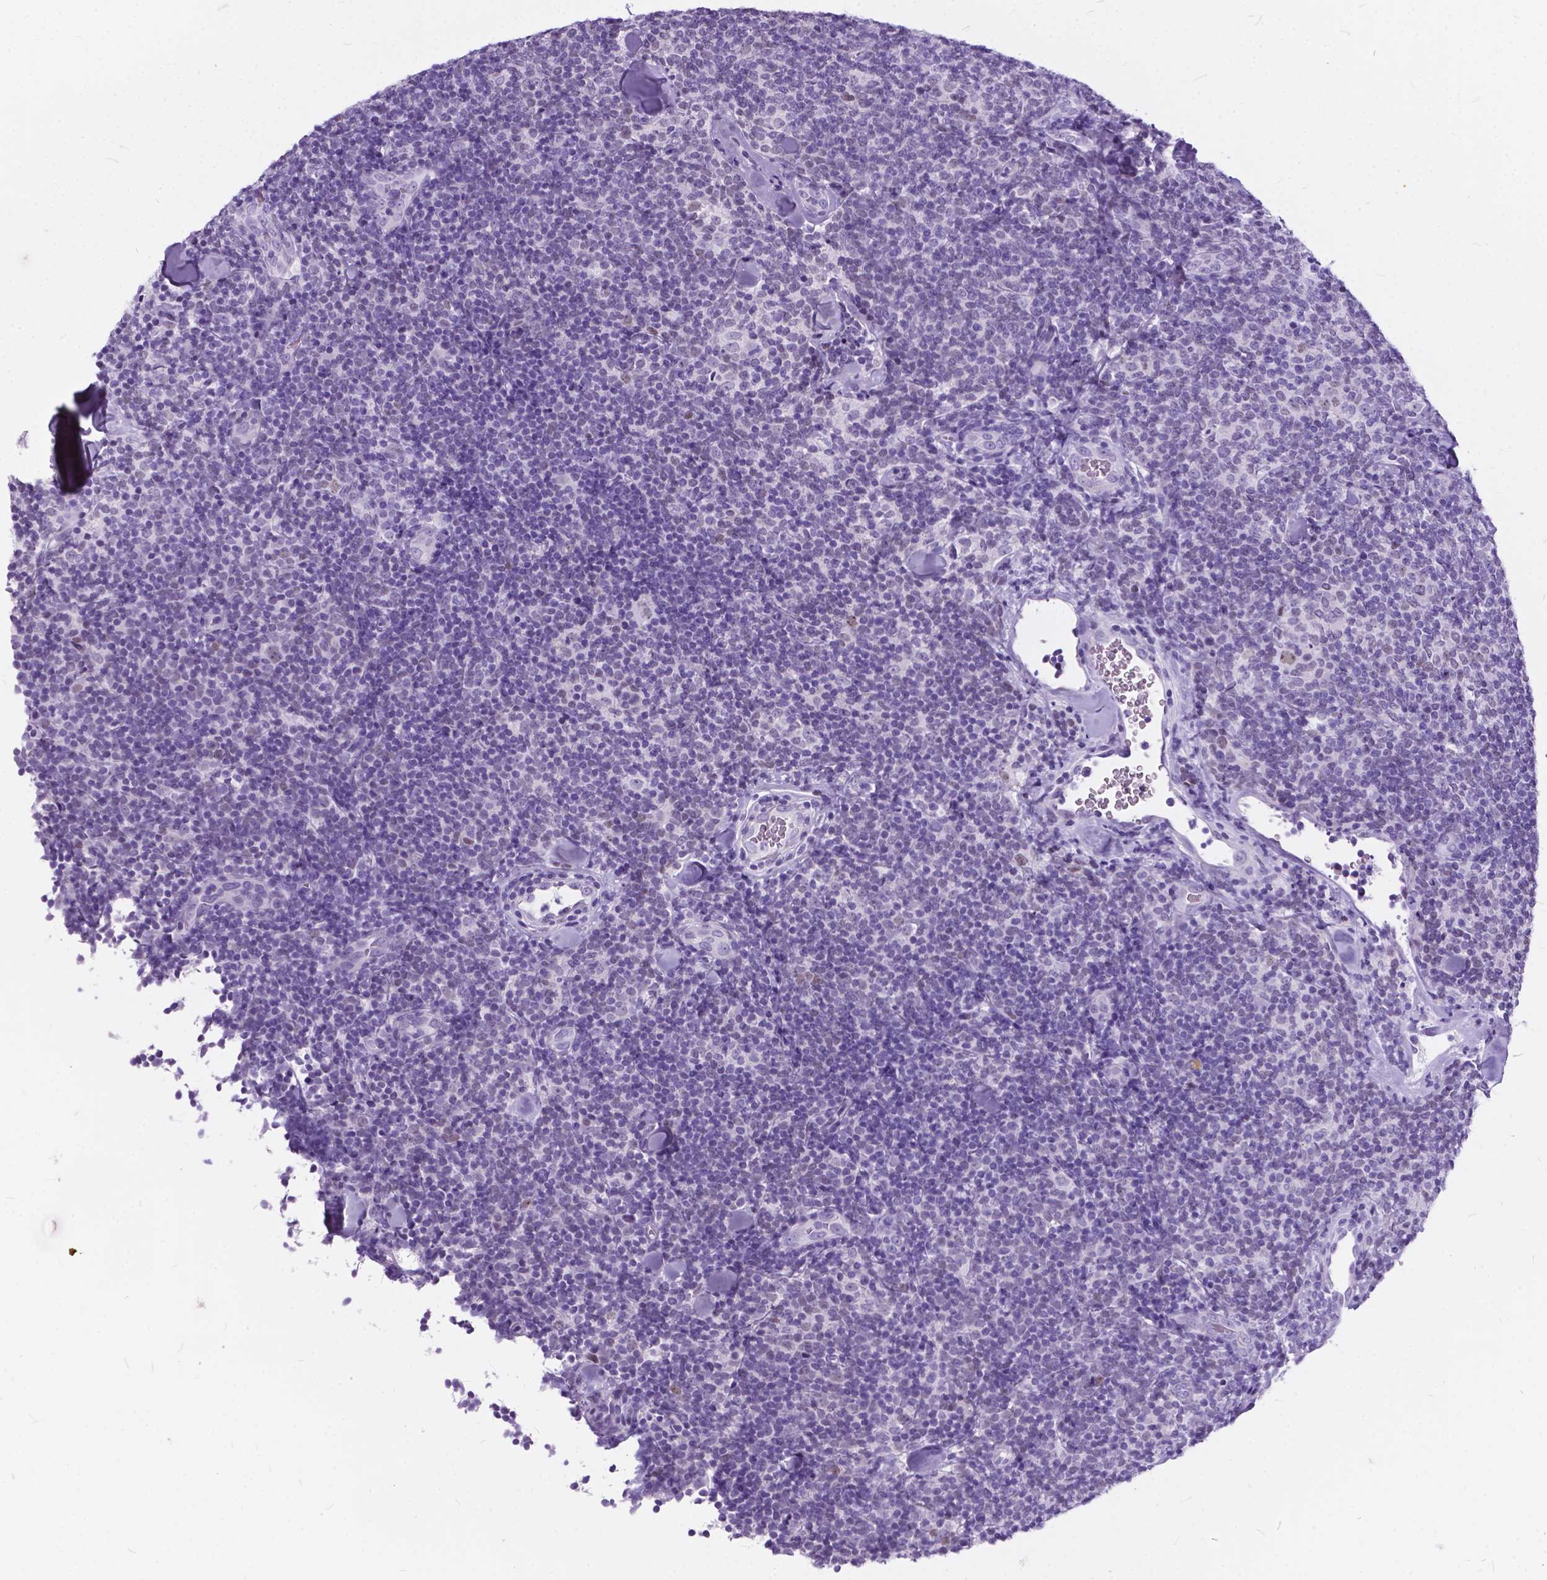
{"staining": {"intensity": "negative", "quantity": "none", "location": "none"}, "tissue": "lymphoma", "cell_type": "Tumor cells", "image_type": "cancer", "snomed": [{"axis": "morphology", "description": "Malignant lymphoma, non-Hodgkin's type, Low grade"}, {"axis": "topography", "description": "Lymph node"}], "caption": "Immunohistochemistry (IHC) image of low-grade malignant lymphoma, non-Hodgkin's type stained for a protein (brown), which displays no expression in tumor cells.", "gene": "BSND", "patient": {"sex": "female", "age": 56}}